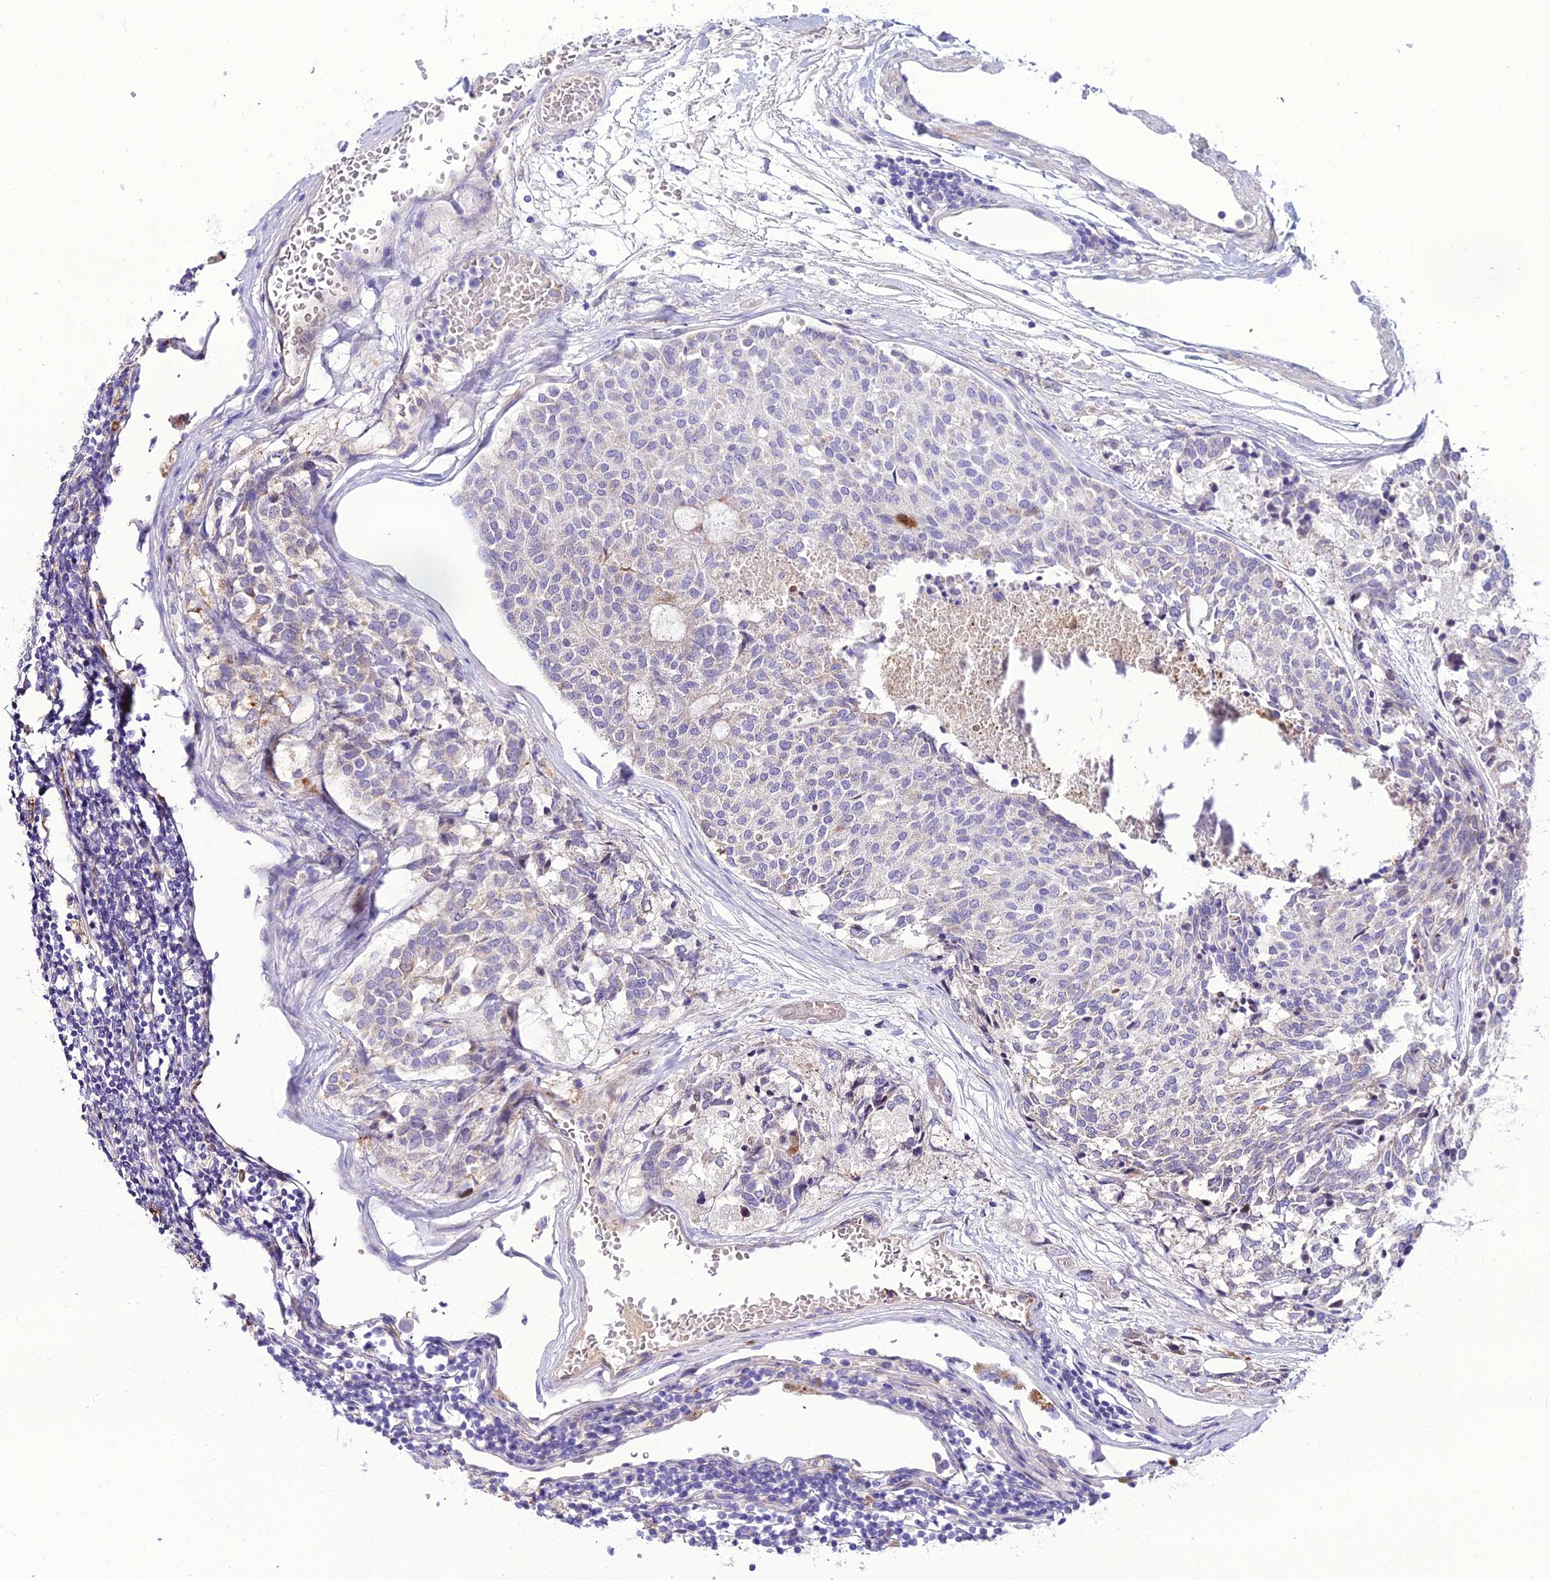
{"staining": {"intensity": "negative", "quantity": "none", "location": "none"}, "tissue": "carcinoid", "cell_type": "Tumor cells", "image_type": "cancer", "snomed": [{"axis": "morphology", "description": "Carcinoid, malignant, NOS"}, {"axis": "topography", "description": "Pancreas"}], "caption": "This is a histopathology image of immunohistochemistry (IHC) staining of carcinoid (malignant), which shows no positivity in tumor cells. (DAB IHC visualized using brightfield microscopy, high magnification).", "gene": "MB21D2", "patient": {"sex": "female", "age": 54}}